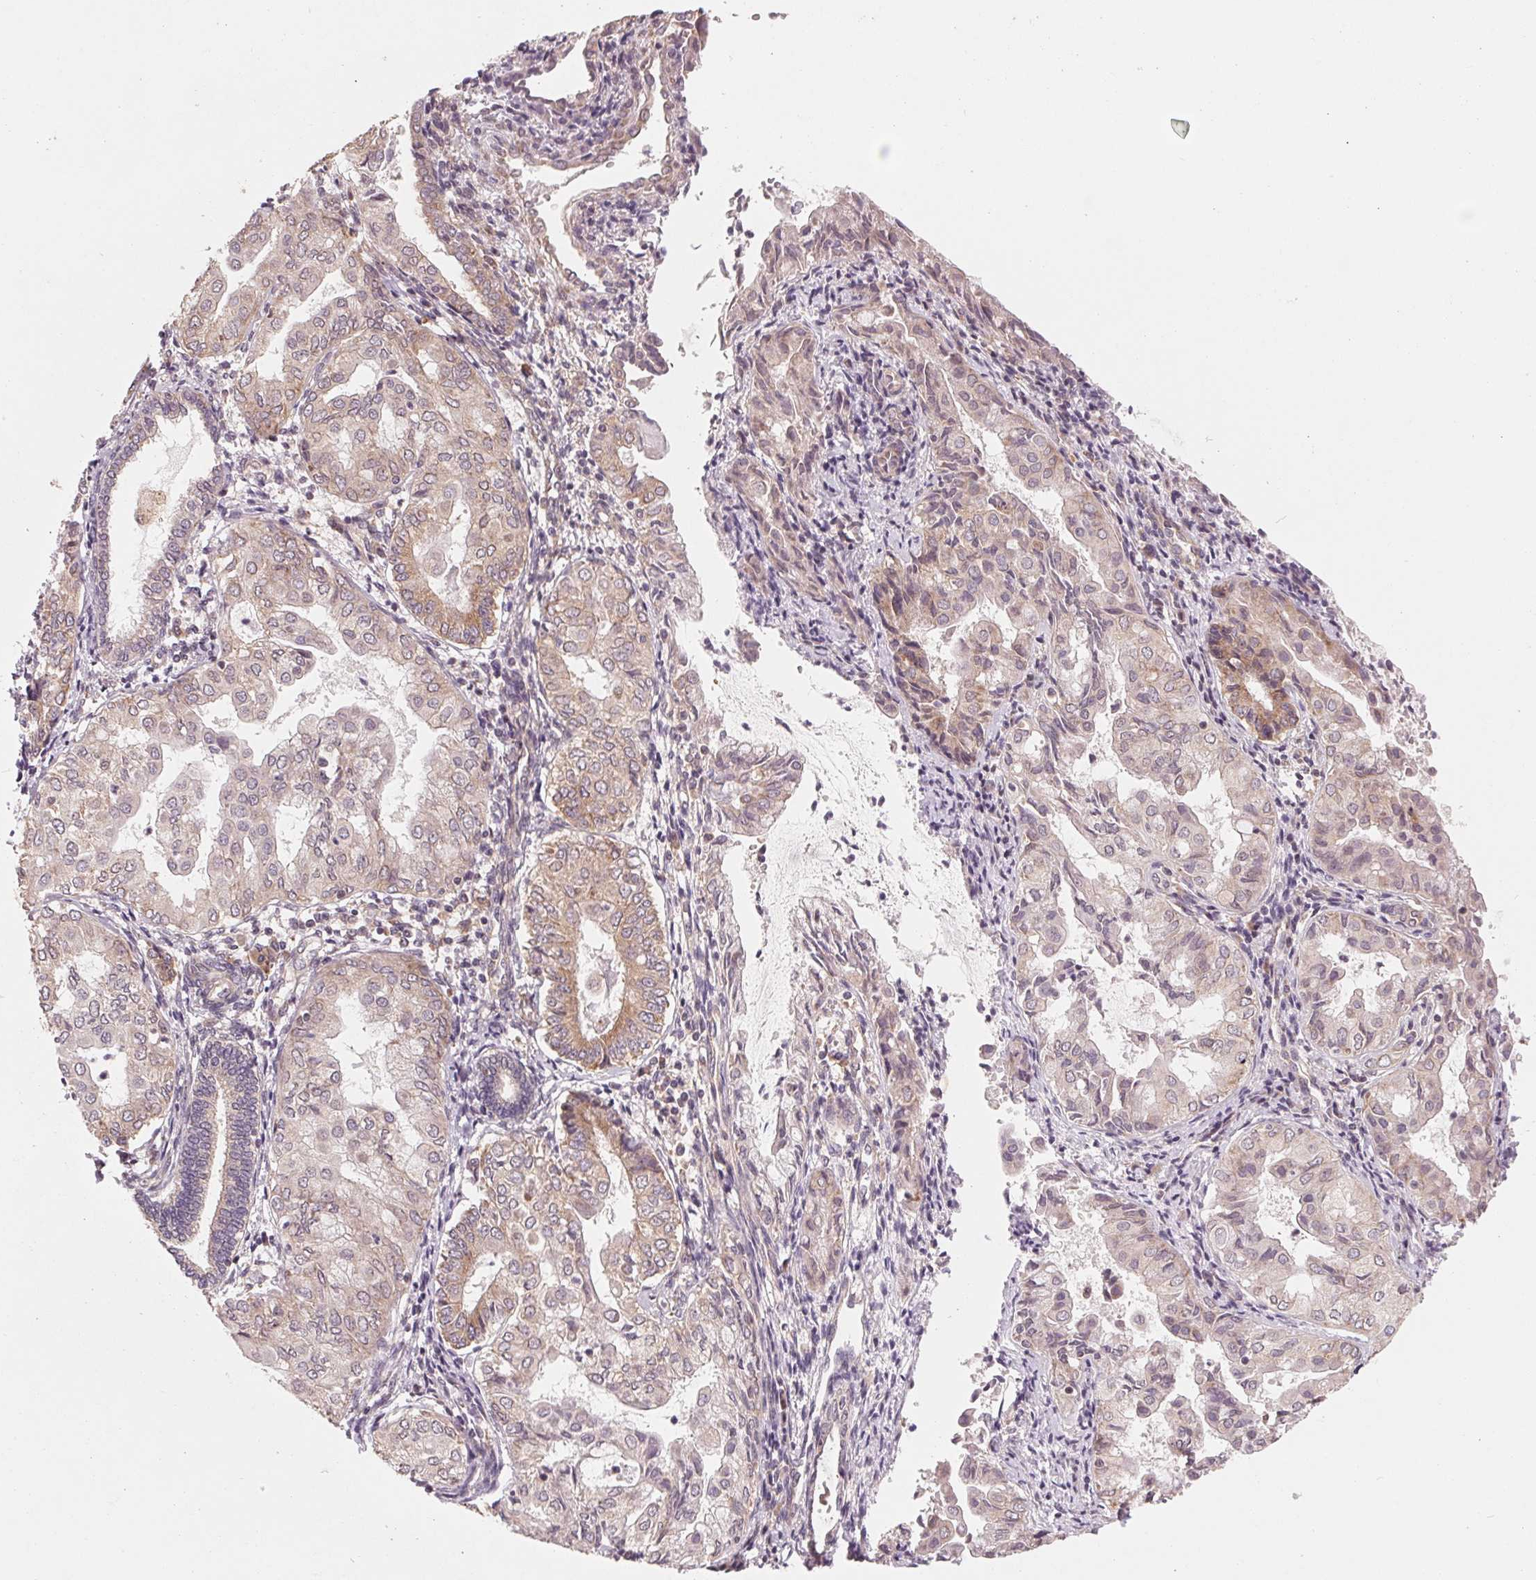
{"staining": {"intensity": "weak", "quantity": "25%-75%", "location": "cytoplasmic/membranous"}, "tissue": "endometrial cancer", "cell_type": "Tumor cells", "image_type": "cancer", "snomed": [{"axis": "morphology", "description": "Adenocarcinoma, NOS"}, {"axis": "topography", "description": "Endometrium"}], "caption": "Tumor cells show low levels of weak cytoplasmic/membranous staining in approximately 25%-75% of cells in endometrial cancer. (DAB (3,3'-diaminobenzidine) IHC with brightfield microscopy, high magnification).", "gene": "GIGYF2", "patient": {"sex": "female", "age": 68}}